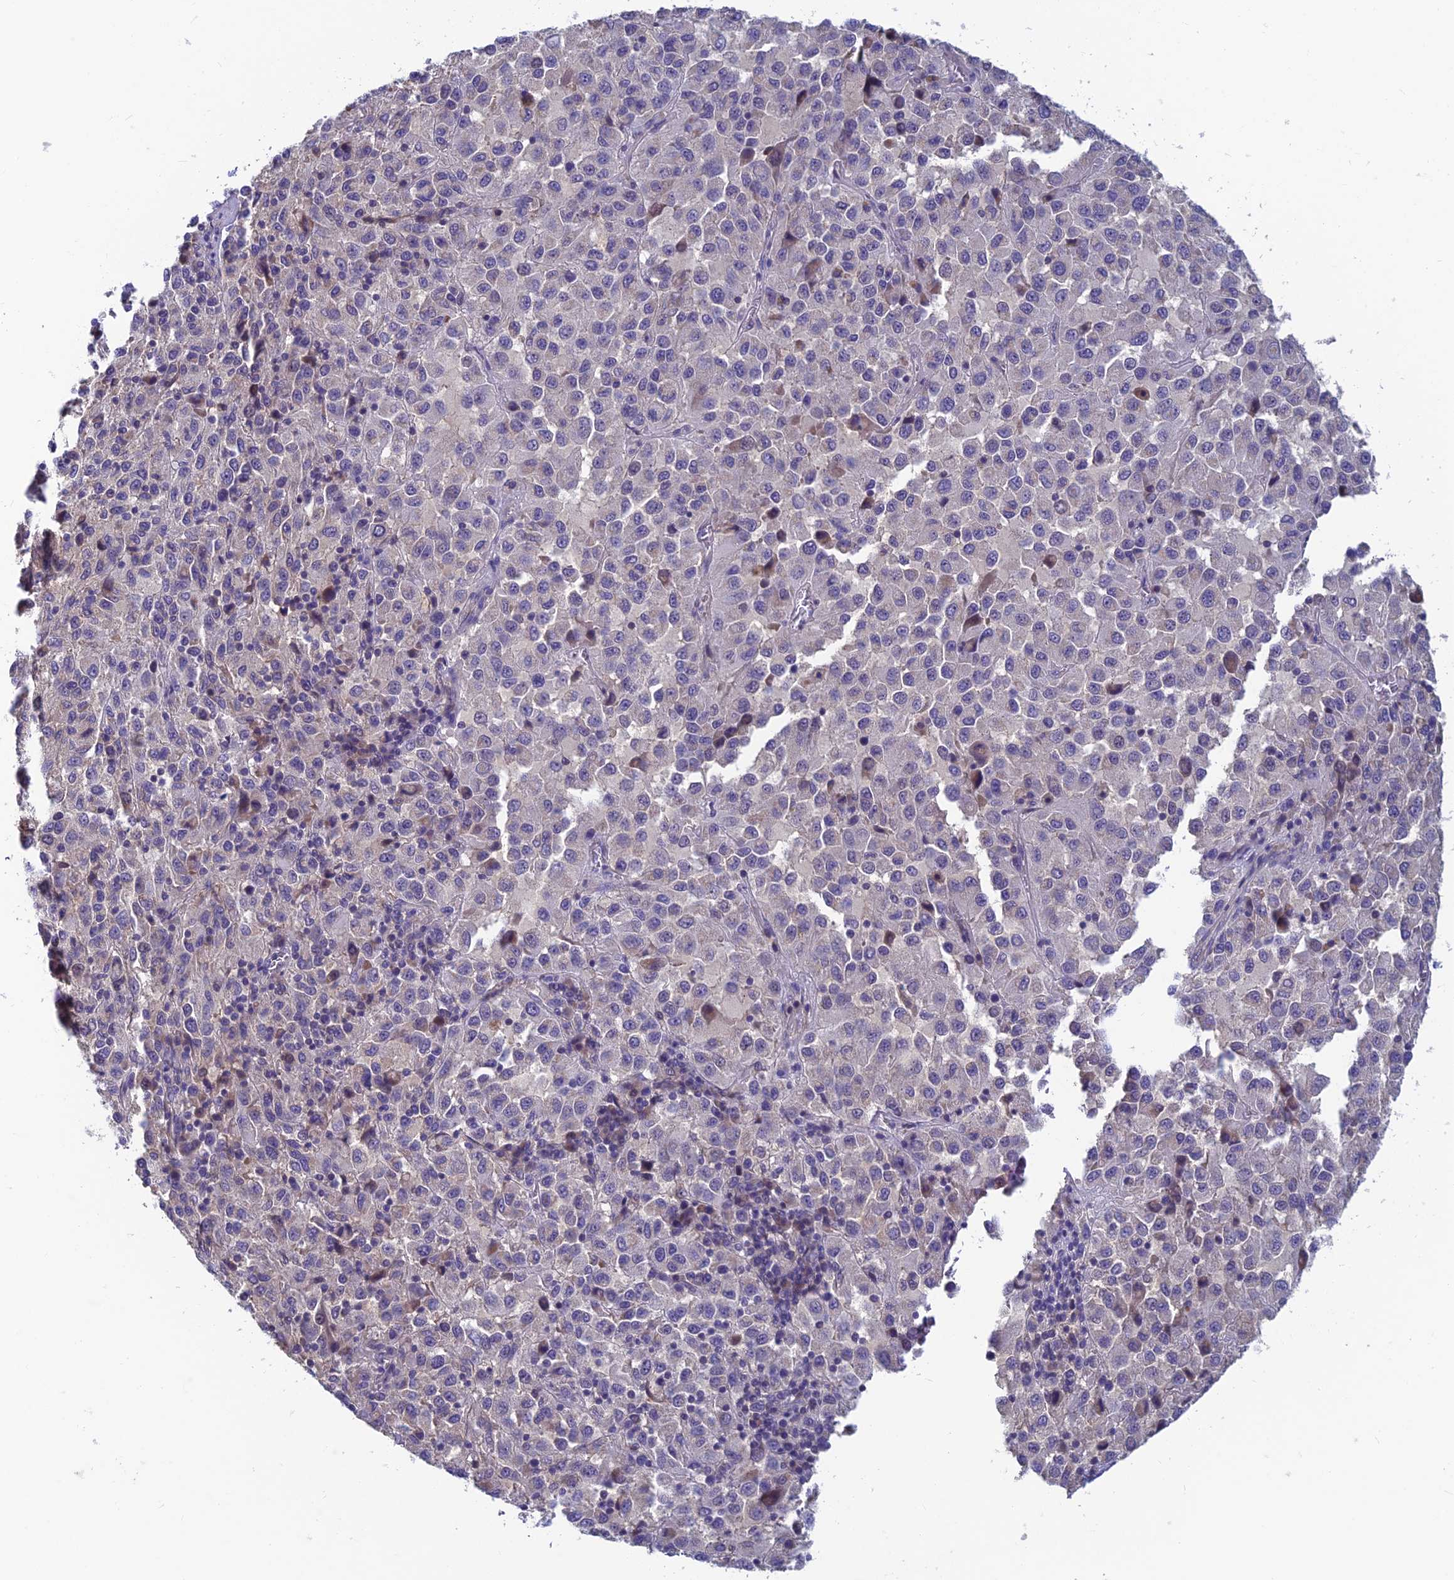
{"staining": {"intensity": "negative", "quantity": "none", "location": "none"}, "tissue": "melanoma", "cell_type": "Tumor cells", "image_type": "cancer", "snomed": [{"axis": "morphology", "description": "Malignant melanoma, Metastatic site"}, {"axis": "topography", "description": "Lung"}], "caption": "This is a image of immunohistochemistry staining of melanoma, which shows no staining in tumor cells. The staining was performed using DAB to visualize the protein expression in brown, while the nuclei were stained in blue with hematoxylin (Magnification: 20x).", "gene": "HECA", "patient": {"sex": "male", "age": 64}}